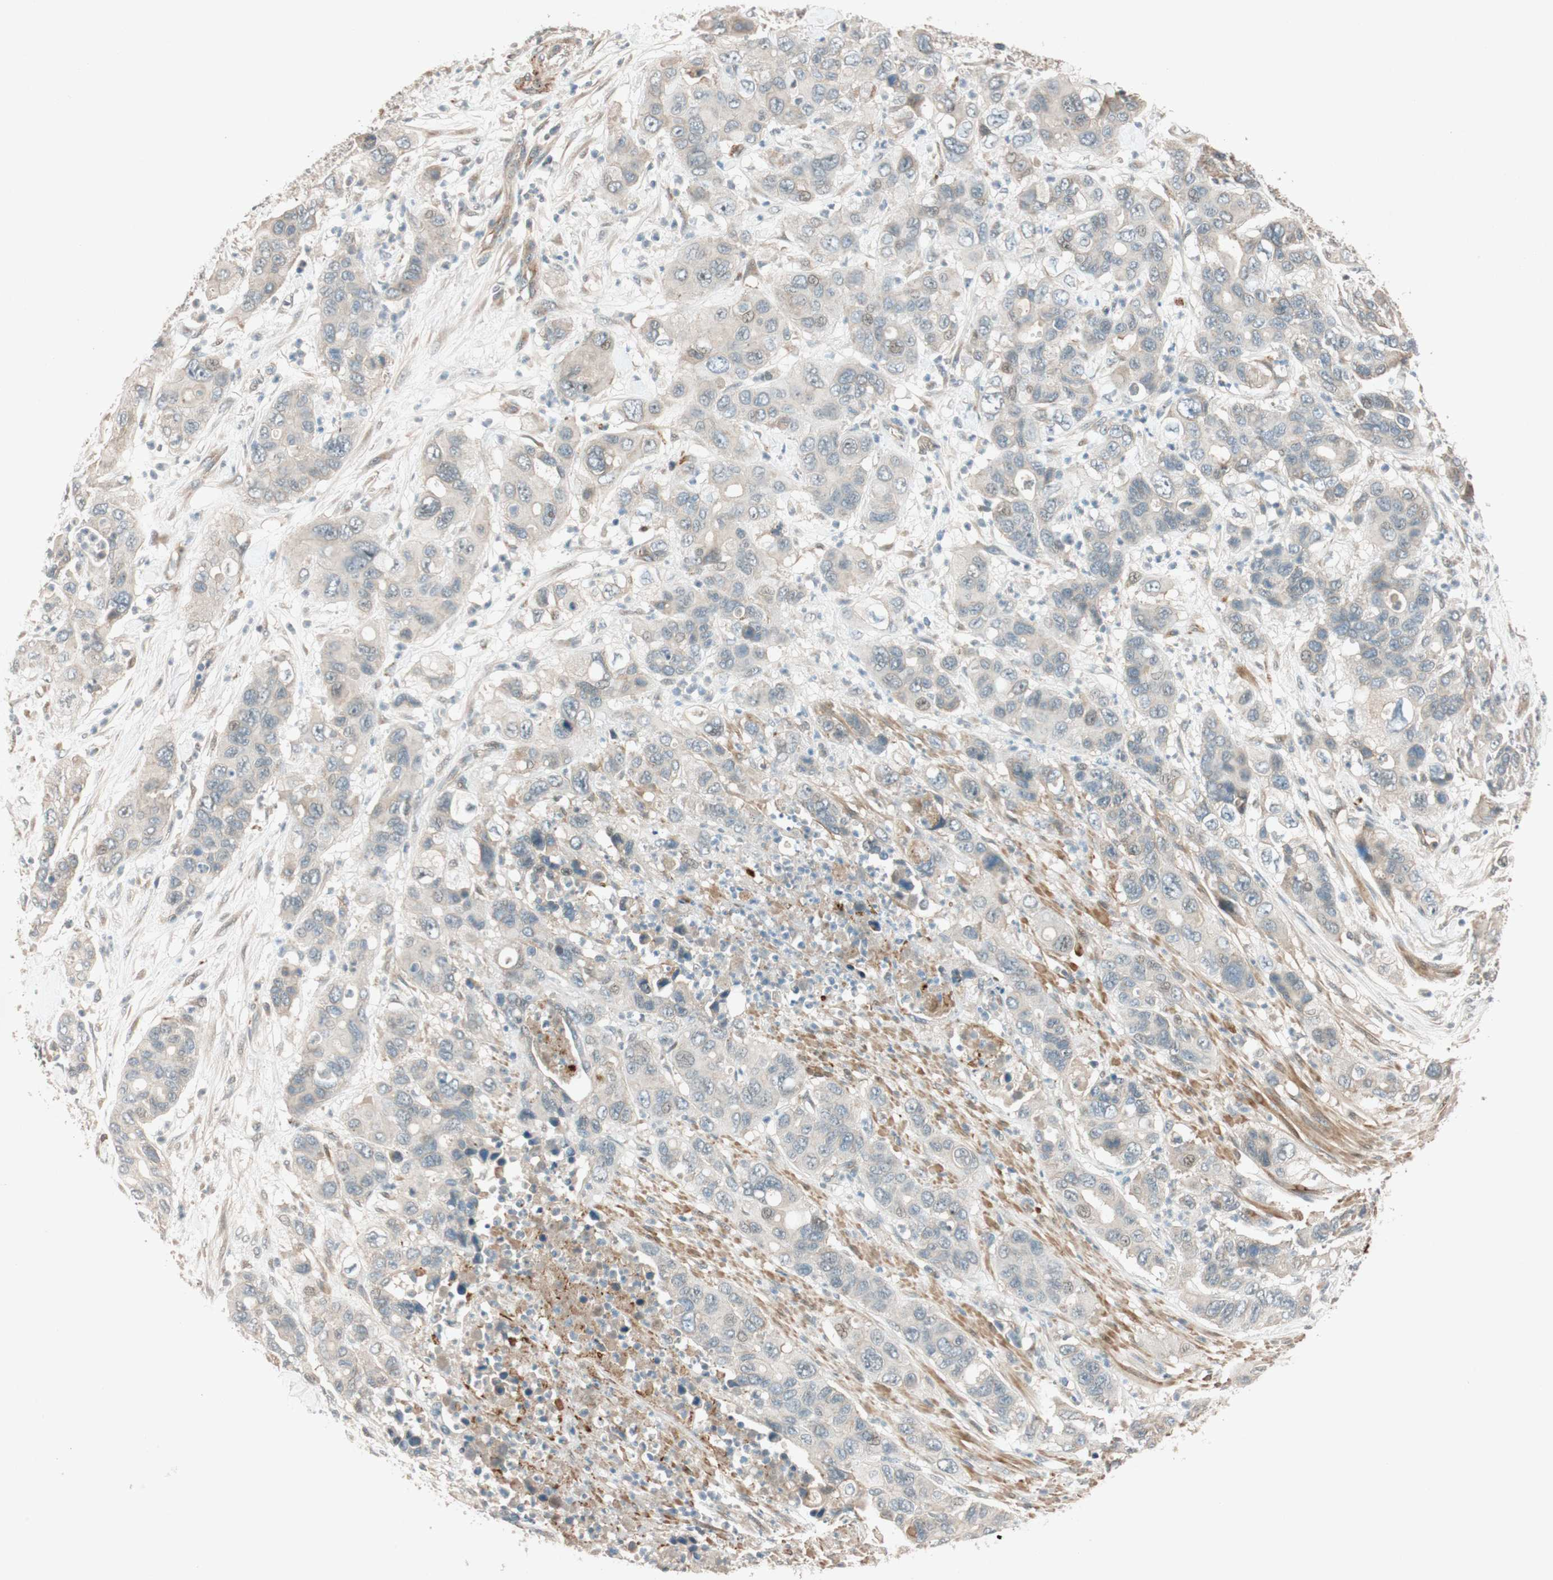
{"staining": {"intensity": "weak", "quantity": "<25%", "location": "cytoplasmic/membranous"}, "tissue": "pancreatic cancer", "cell_type": "Tumor cells", "image_type": "cancer", "snomed": [{"axis": "morphology", "description": "Adenocarcinoma, NOS"}, {"axis": "topography", "description": "Pancreas"}], "caption": "Immunohistochemistry (IHC) of adenocarcinoma (pancreatic) reveals no staining in tumor cells.", "gene": "EPHA6", "patient": {"sex": "female", "age": 71}}